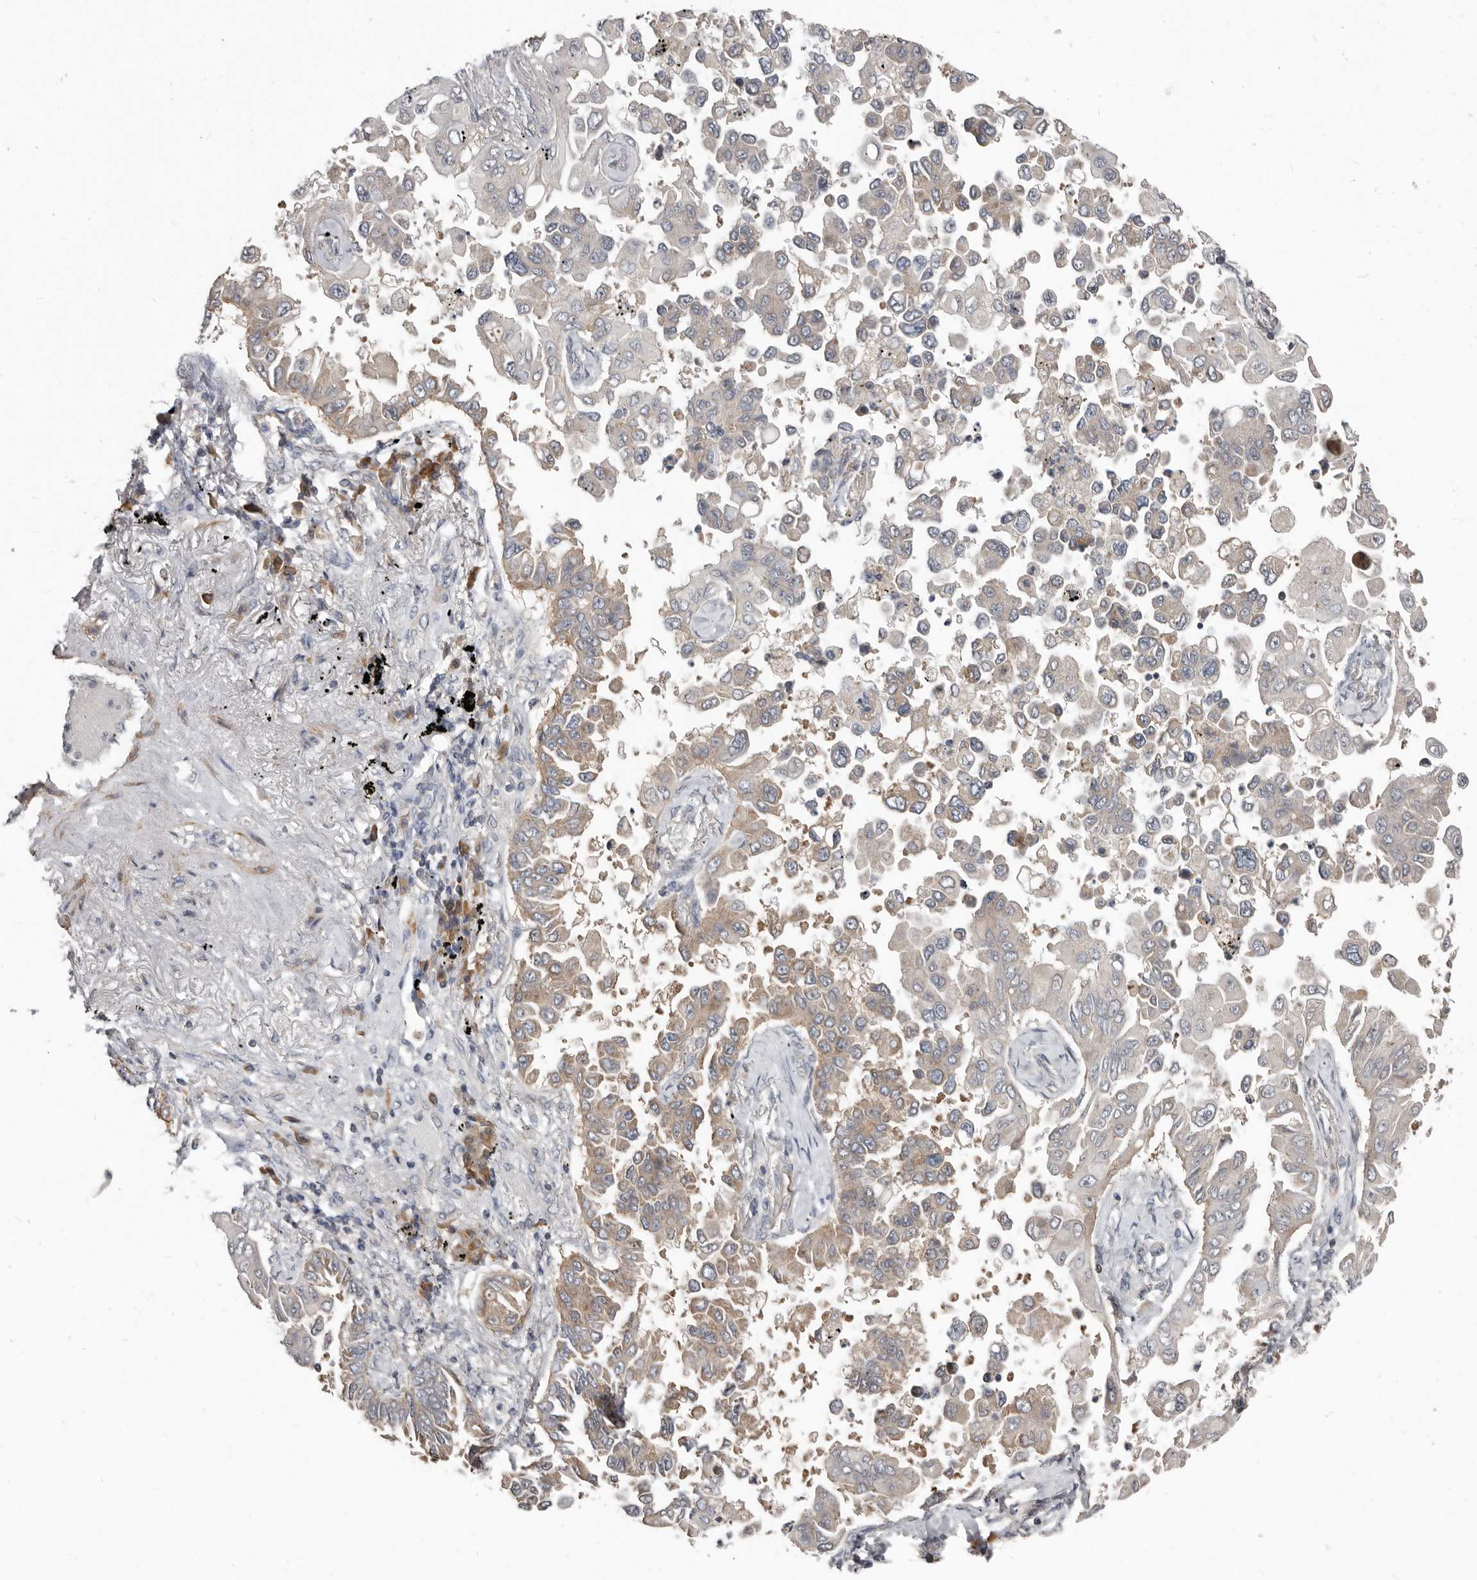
{"staining": {"intensity": "weak", "quantity": "25%-75%", "location": "cytoplasmic/membranous"}, "tissue": "lung cancer", "cell_type": "Tumor cells", "image_type": "cancer", "snomed": [{"axis": "morphology", "description": "Adenocarcinoma, NOS"}, {"axis": "topography", "description": "Lung"}], "caption": "Immunohistochemistry photomicrograph of human lung cancer (adenocarcinoma) stained for a protein (brown), which shows low levels of weak cytoplasmic/membranous positivity in approximately 25%-75% of tumor cells.", "gene": "AKNAD1", "patient": {"sex": "female", "age": 67}}